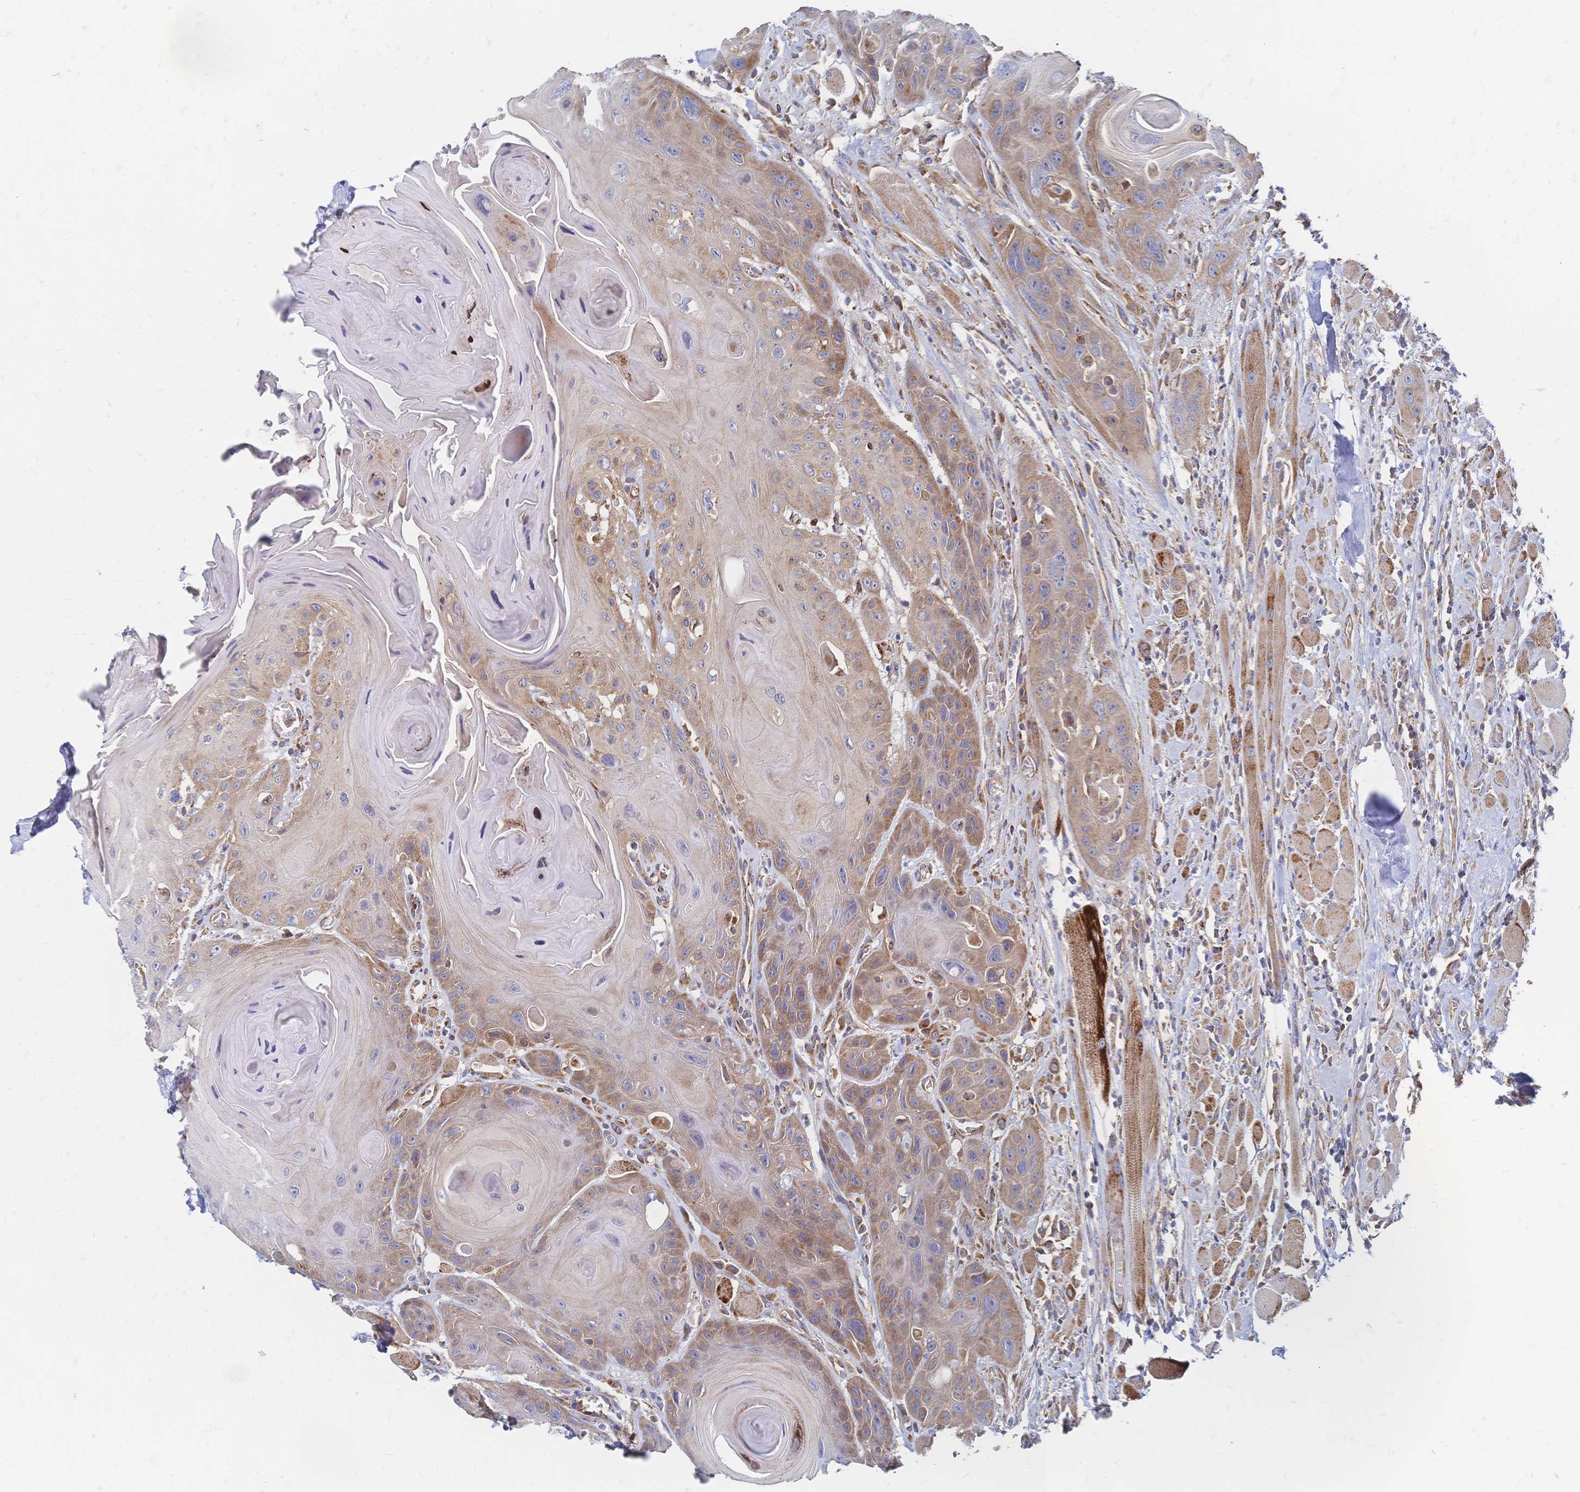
{"staining": {"intensity": "moderate", "quantity": "25%-75%", "location": "cytoplasmic/membranous"}, "tissue": "head and neck cancer", "cell_type": "Tumor cells", "image_type": "cancer", "snomed": [{"axis": "morphology", "description": "Squamous cell carcinoma, NOS"}, {"axis": "topography", "description": "Head-Neck"}], "caption": "IHC photomicrograph of neoplastic tissue: human squamous cell carcinoma (head and neck) stained using immunohistochemistry (IHC) displays medium levels of moderate protein expression localized specifically in the cytoplasmic/membranous of tumor cells, appearing as a cytoplasmic/membranous brown color.", "gene": "SORBS1", "patient": {"sex": "female", "age": 59}}